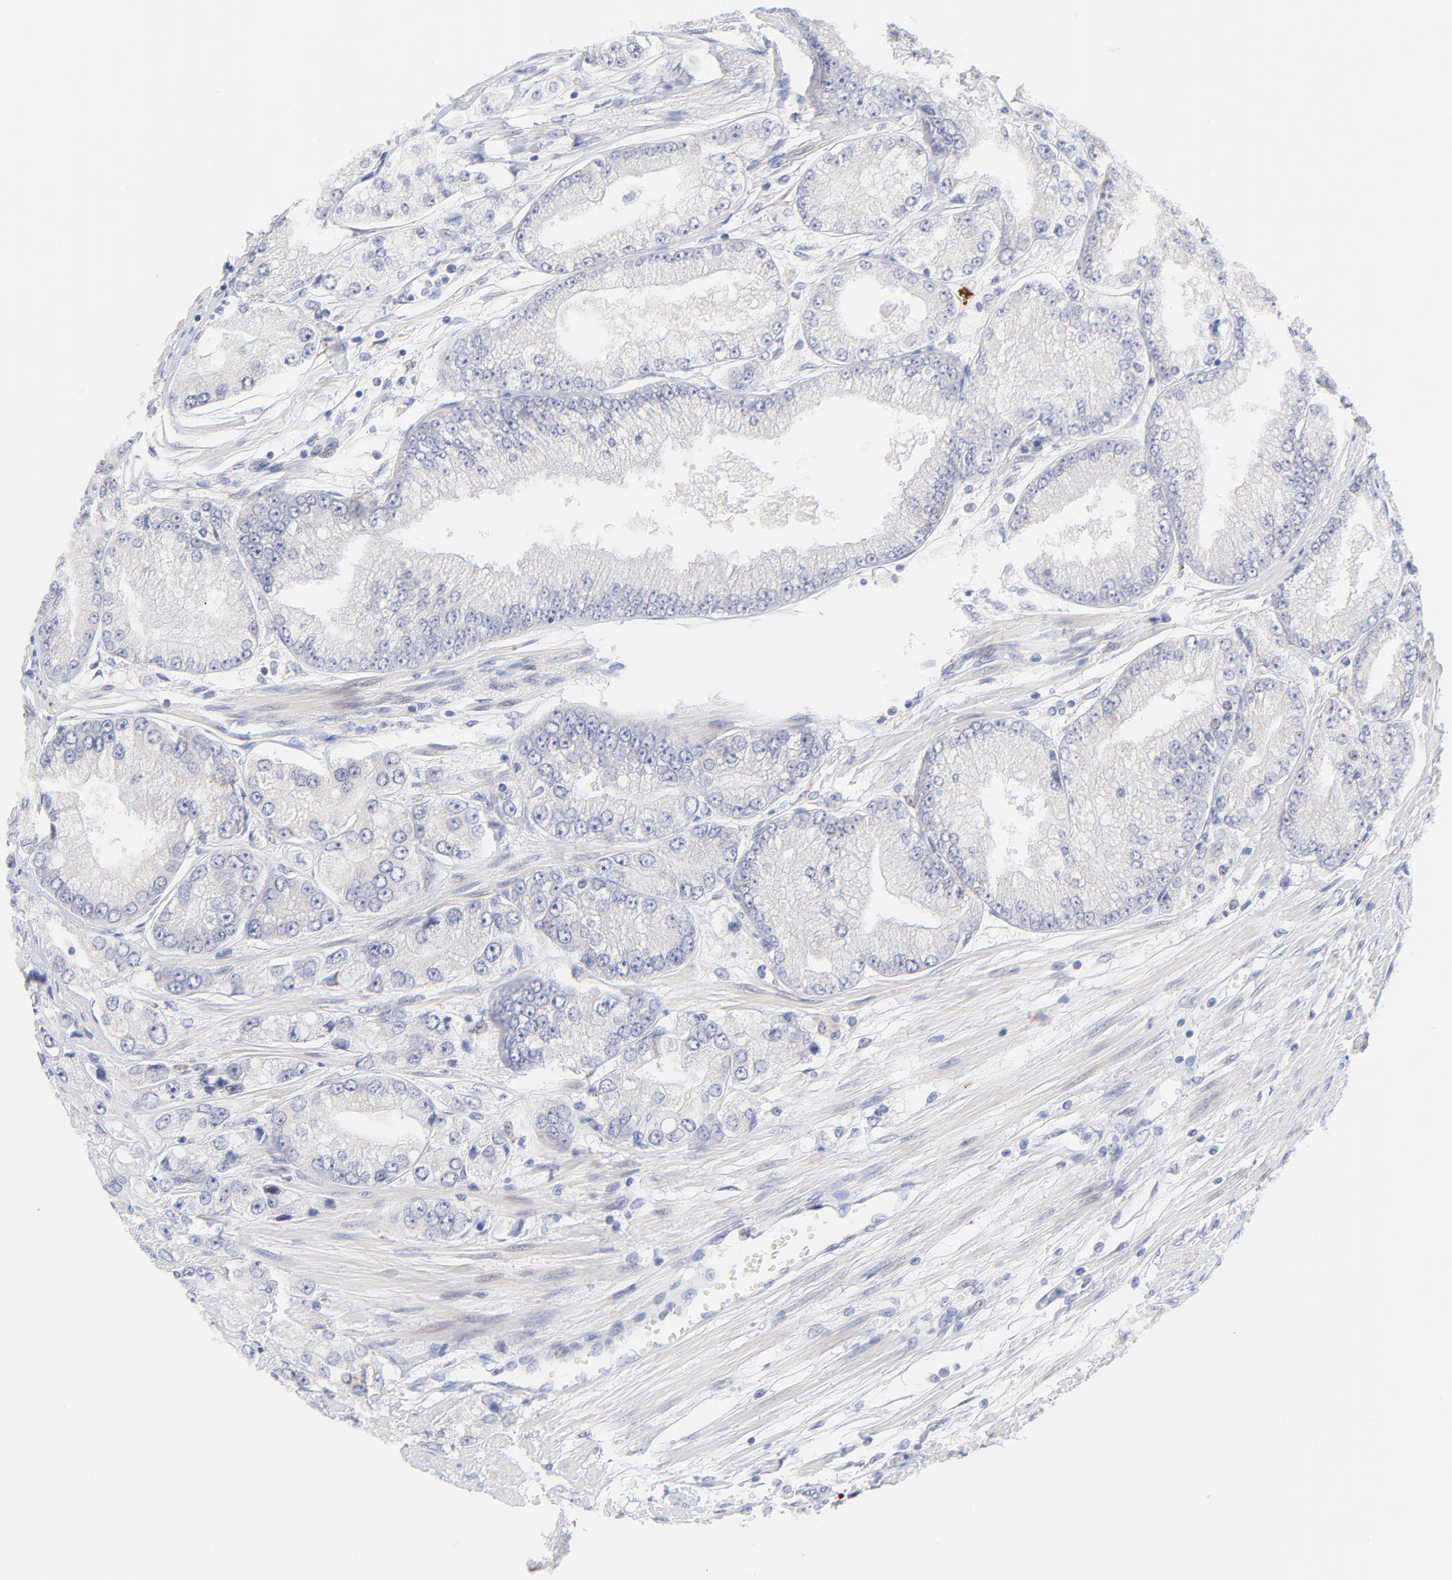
{"staining": {"intensity": "negative", "quantity": "none", "location": "none"}, "tissue": "prostate cancer", "cell_type": "Tumor cells", "image_type": "cancer", "snomed": [{"axis": "morphology", "description": "Adenocarcinoma, Medium grade"}, {"axis": "topography", "description": "Prostate"}], "caption": "Prostate adenocarcinoma (medium-grade) was stained to show a protein in brown. There is no significant positivity in tumor cells. Nuclei are stained in blue.", "gene": "AFF2", "patient": {"sex": "male", "age": 72}}